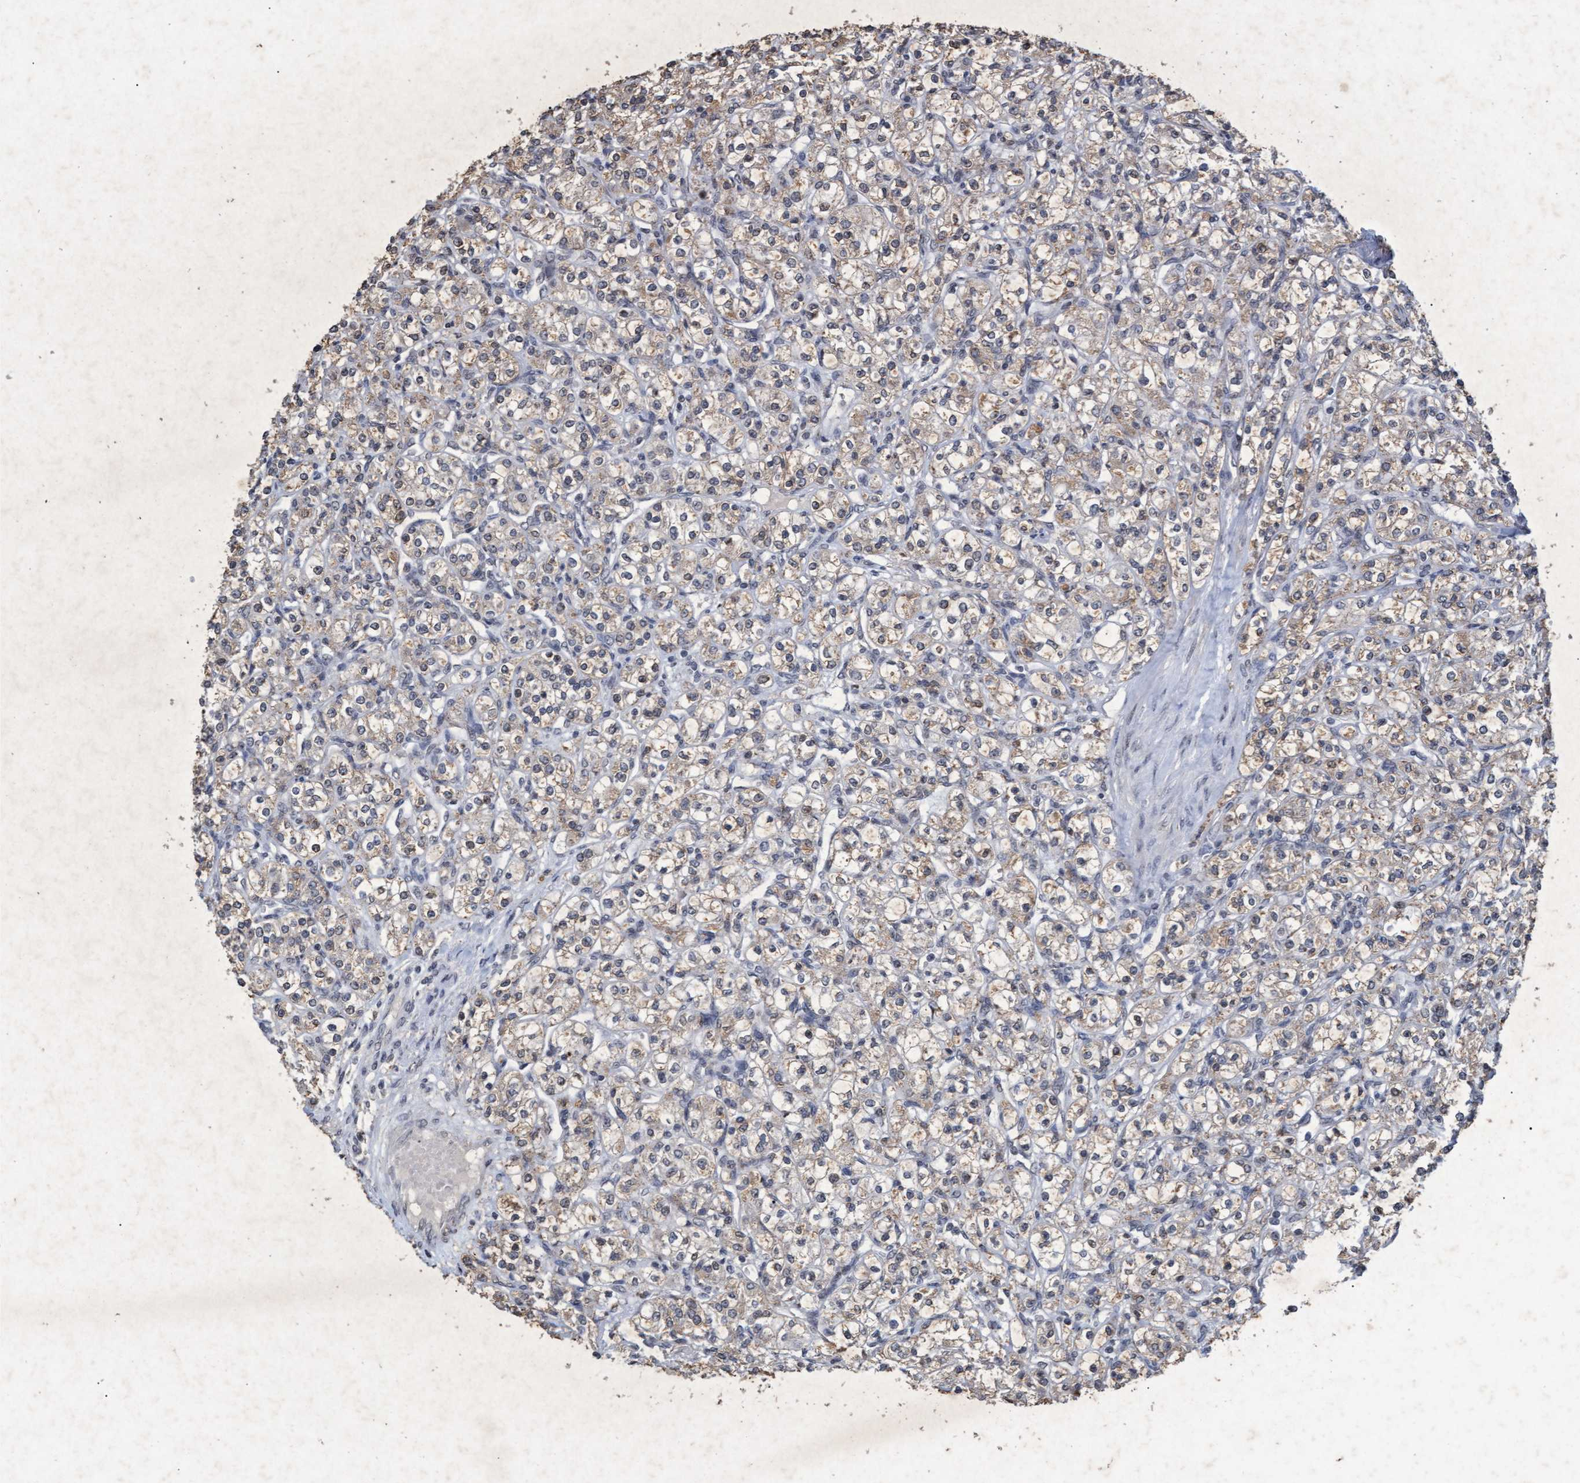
{"staining": {"intensity": "weak", "quantity": ">75%", "location": "cytoplasmic/membranous"}, "tissue": "renal cancer", "cell_type": "Tumor cells", "image_type": "cancer", "snomed": [{"axis": "morphology", "description": "Adenocarcinoma, NOS"}, {"axis": "topography", "description": "Kidney"}], "caption": "This histopathology image shows immunohistochemistry staining of adenocarcinoma (renal), with low weak cytoplasmic/membranous staining in about >75% of tumor cells.", "gene": "GALC", "patient": {"sex": "male", "age": 77}}